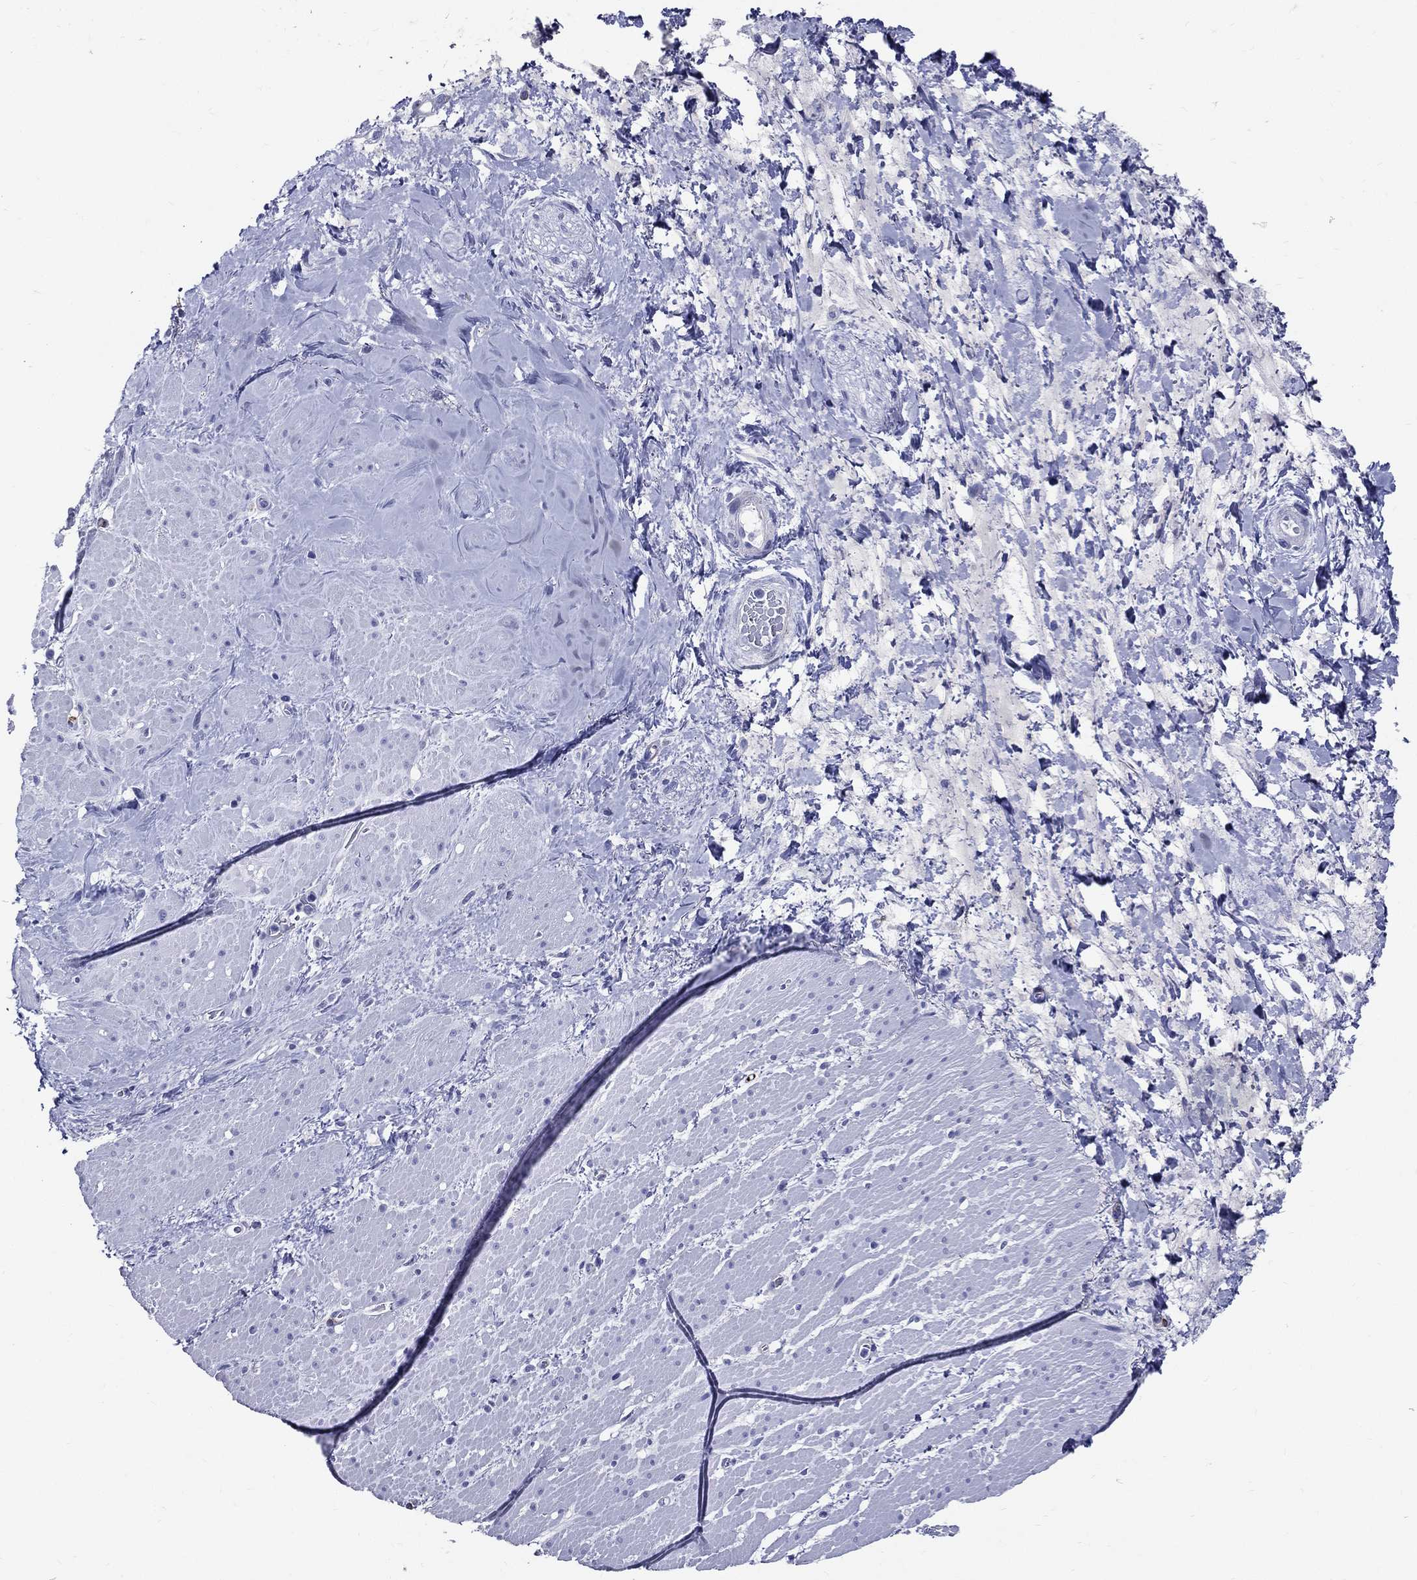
{"staining": {"intensity": "negative", "quantity": "none", "location": "none"}, "tissue": "smooth muscle", "cell_type": "Smooth muscle cells", "image_type": "normal", "snomed": [{"axis": "morphology", "description": "Normal tissue, NOS"}, {"axis": "topography", "description": "Soft tissue"}, {"axis": "topography", "description": "Smooth muscle"}], "caption": "Immunohistochemistry (IHC) image of unremarkable human smooth muscle stained for a protein (brown), which exhibits no positivity in smooth muscle cells. Nuclei are stained in blue.", "gene": "ACE2", "patient": {"sex": "male", "age": 72}}